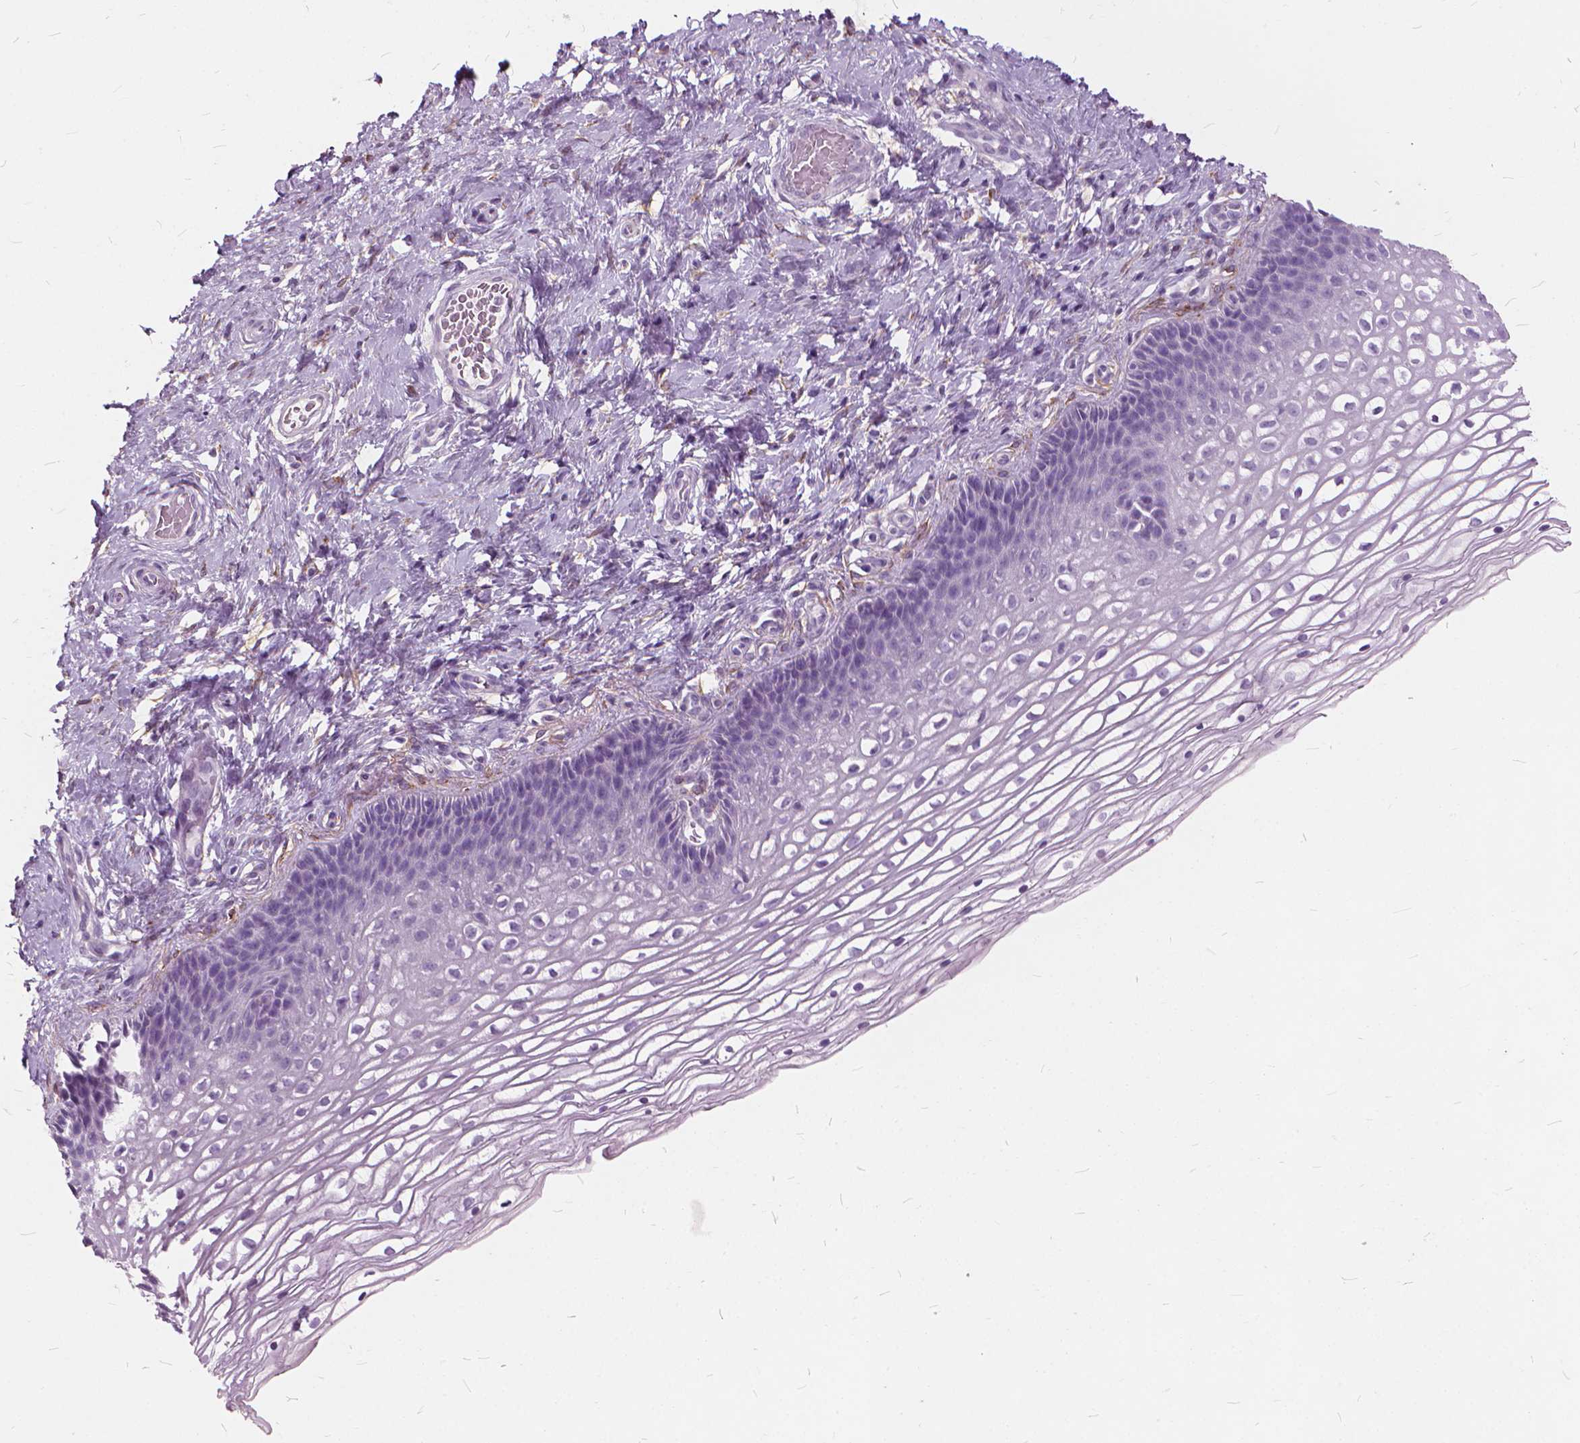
{"staining": {"intensity": "negative", "quantity": "none", "location": "none"}, "tissue": "cervix", "cell_type": "Glandular cells", "image_type": "normal", "snomed": [{"axis": "morphology", "description": "Normal tissue, NOS"}, {"axis": "topography", "description": "Cervix"}], "caption": "The photomicrograph demonstrates no staining of glandular cells in benign cervix.", "gene": "DNM1", "patient": {"sex": "female", "age": 34}}